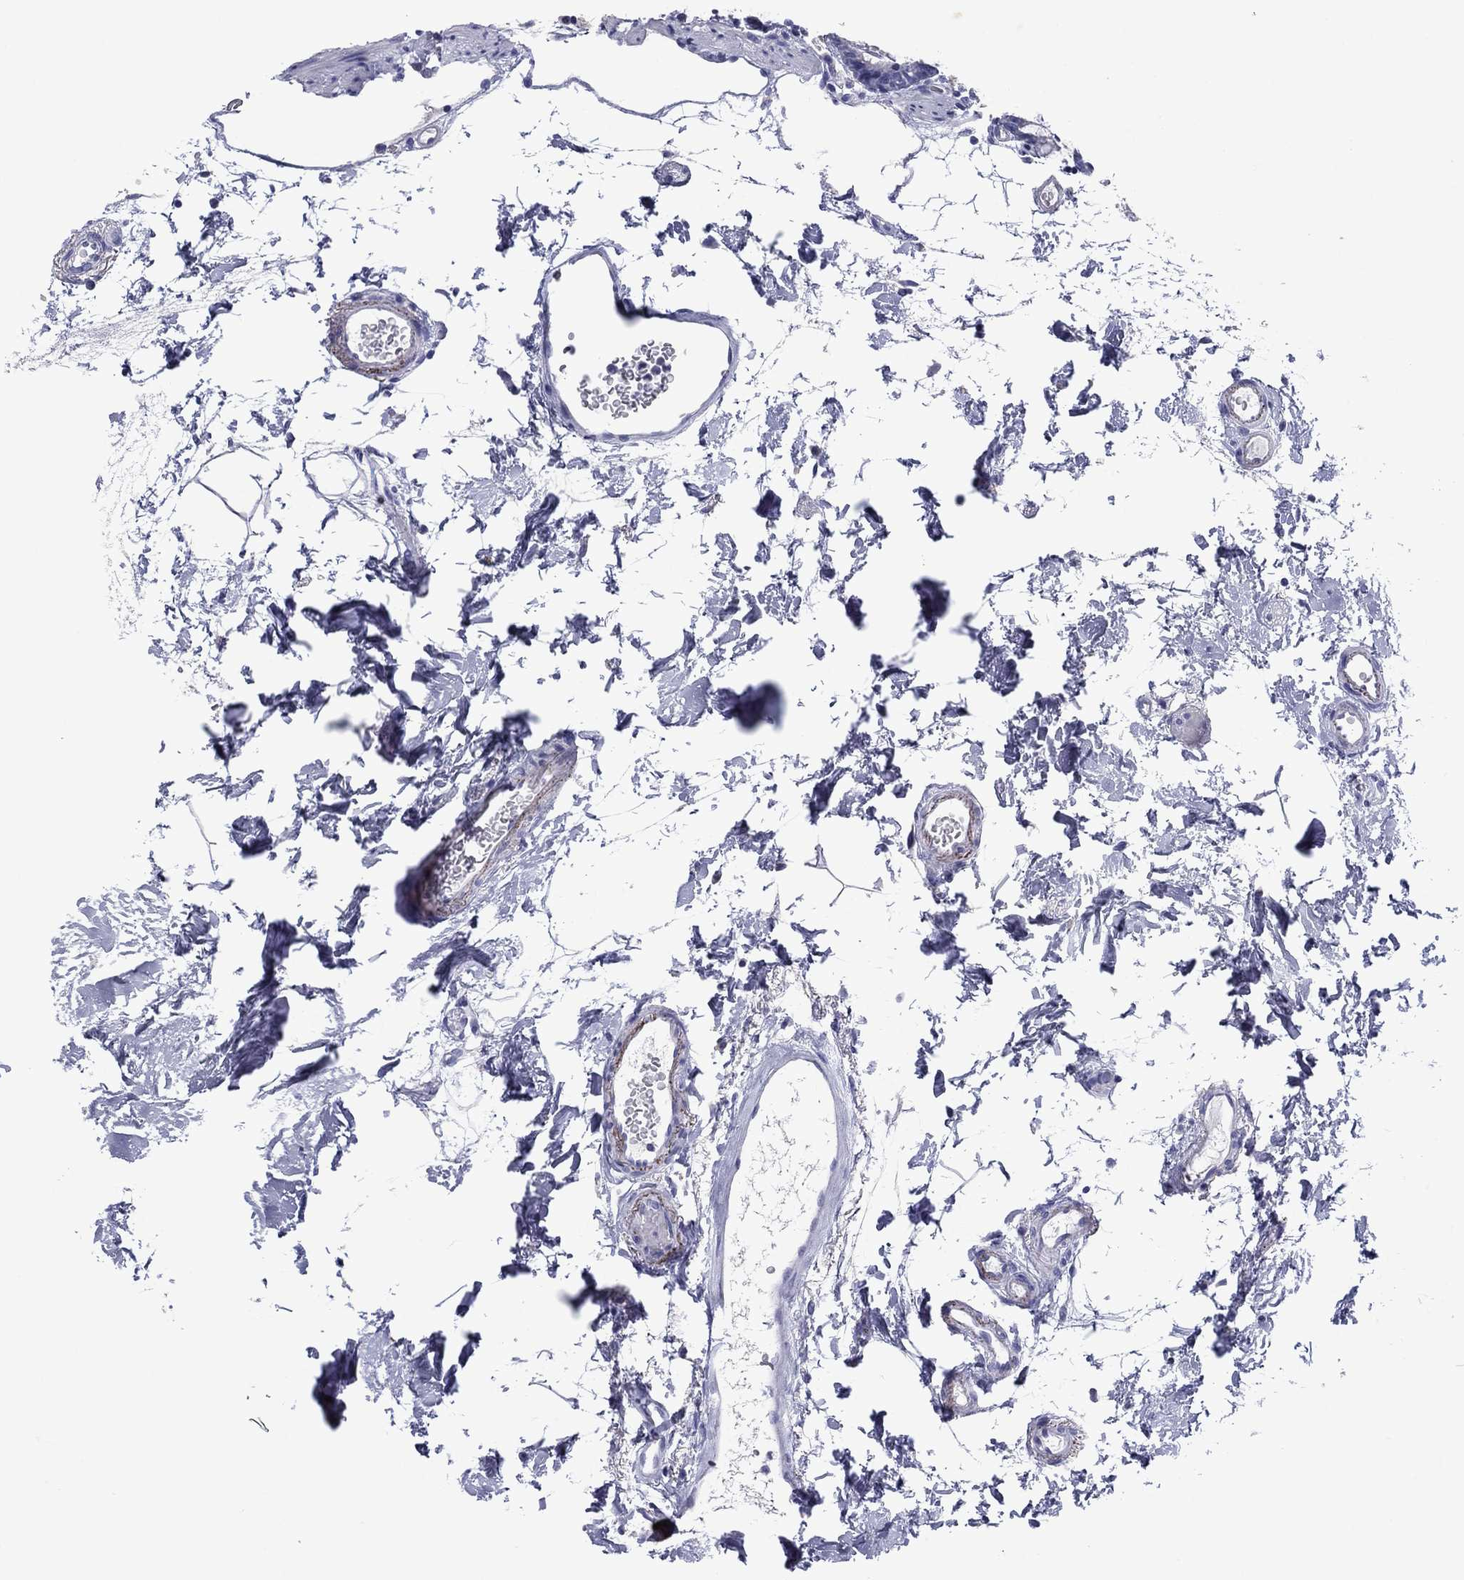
{"staining": {"intensity": "negative", "quantity": "none", "location": "none"}, "tissue": "colon", "cell_type": "Endothelial cells", "image_type": "normal", "snomed": [{"axis": "morphology", "description": "Normal tissue, NOS"}, {"axis": "topography", "description": "Colon"}], "caption": "High power microscopy image of an immunohistochemistry (IHC) image of unremarkable colon, revealing no significant expression in endothelial cells.", "gene": "TMPRSS11A", "patient": {"sex": "female", "age": 84}}